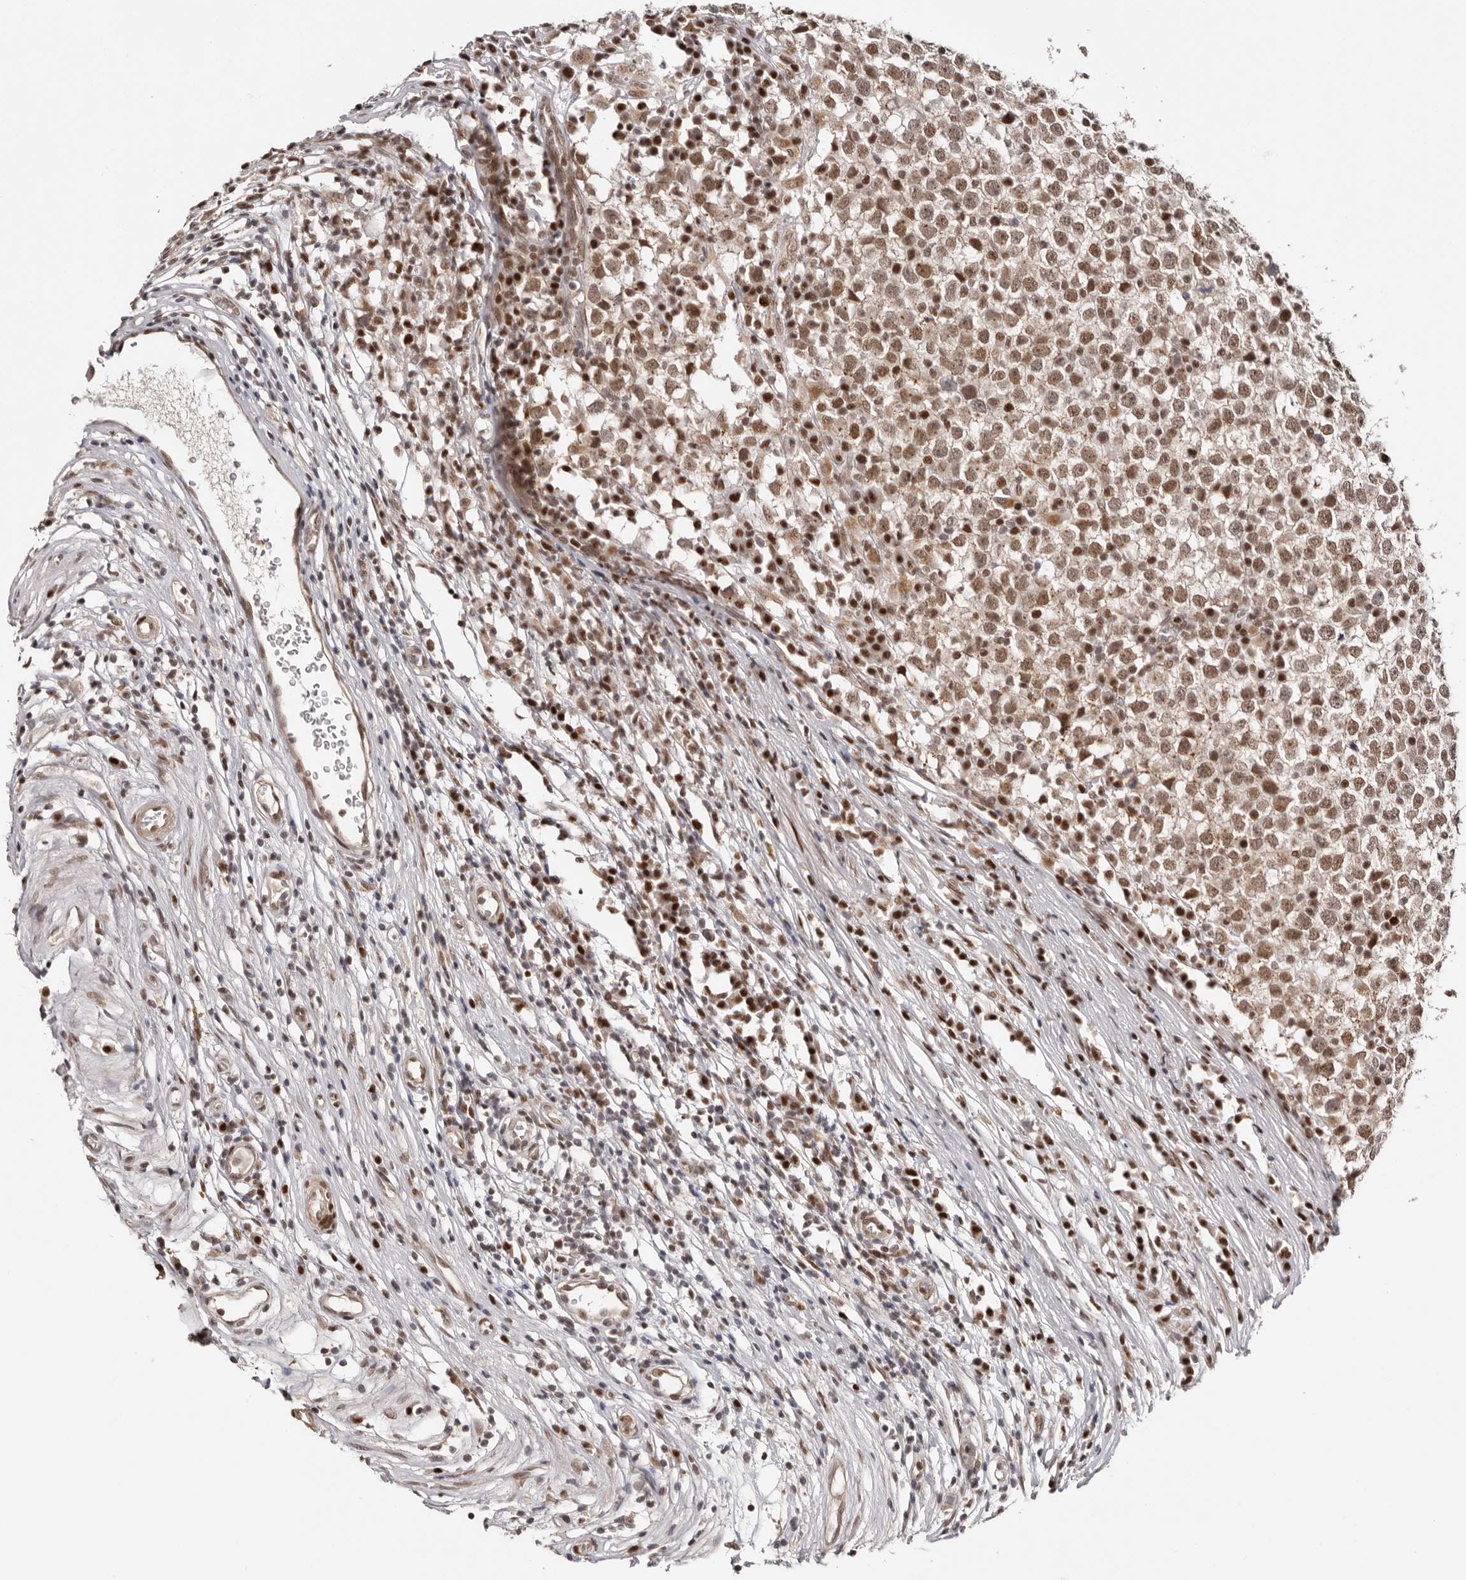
{"staining": {"intensity": "moderate", "quantity": ">75%", "location": "nuclear"}, "tissue": "testis cancer", "cell_type": "Tumor cells", "image_type": "cancer", "snomed": [{"axis": "morphology", "description": "Seminoma, NOS"}, {"axis": "topography", "description": "Testis"}], "caption": "IHC staining of testis cancer, which exhibits medium levels of moderate nuclear staining in approximately >75% of tumor cells indicating moderate nuclear protein staining. The staining was performed using DAB (brown) for protein detection and nuclei were counterstained in hematoxylin (blue).", "gene": "SMAD7", "patient": {"sex": "male", "age": 65}}